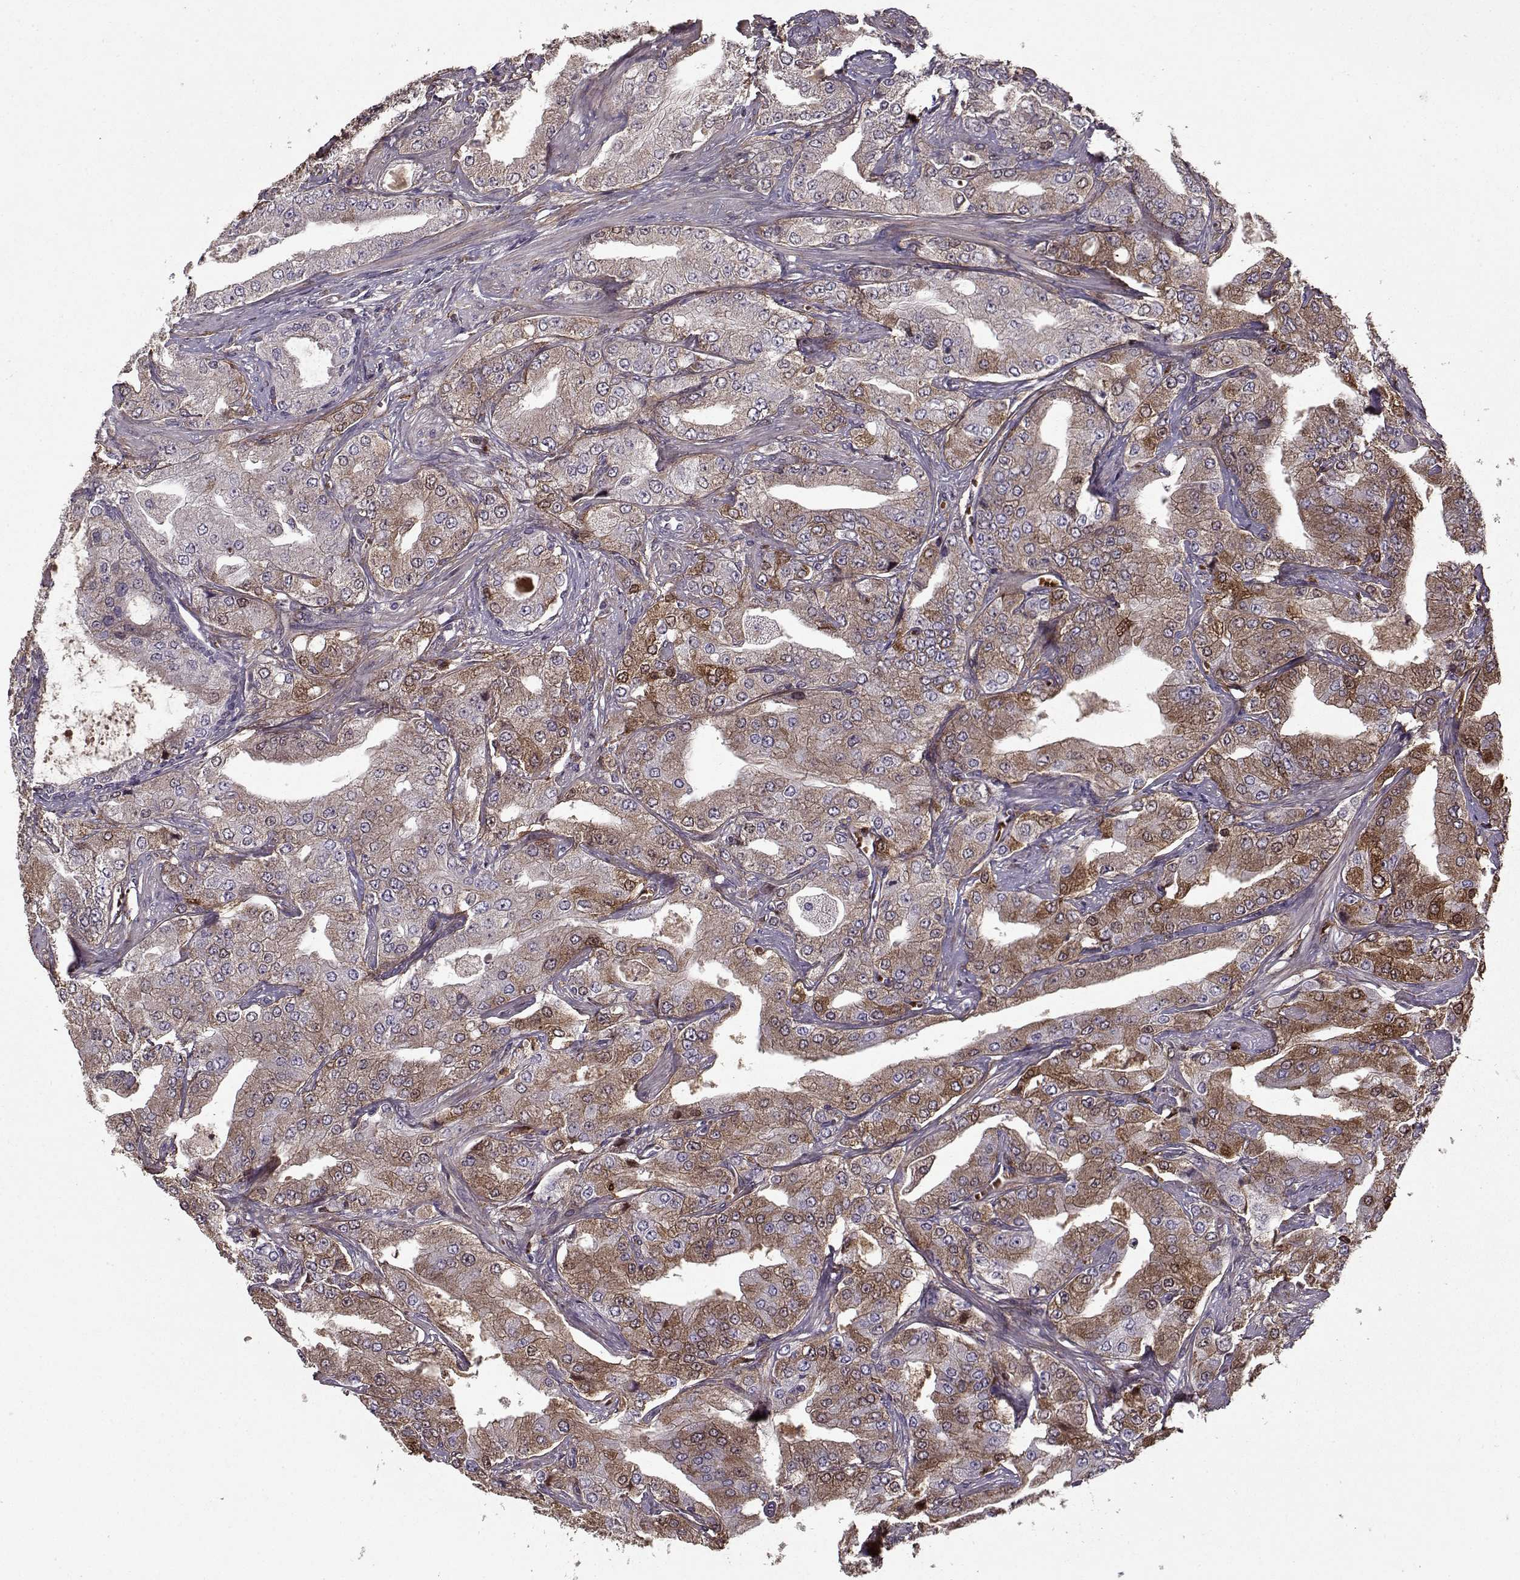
{"staining": {"intensity": "moderate", "quantity": "25%-75%", "location": "cytoplasmic/membranous"}, "tissue": "prostate cancer", "cell_type": "Tumor cells", "image_type": "cancer", "snomed": [{"axis": "morphology", "description": "Adenocarcinoma, Low grade"}, {"axis": "topography", "description": "Prostate"}], "caption": "Protein analysis of prostate adenocarcinoma (low-grade) tissue demonstrates moderate cytoplasmic/membranous positivity in approximately 25%-75% of tumor cells.", "gene": "LAMA2", "patient": {"sex": "male", "age": 60}}